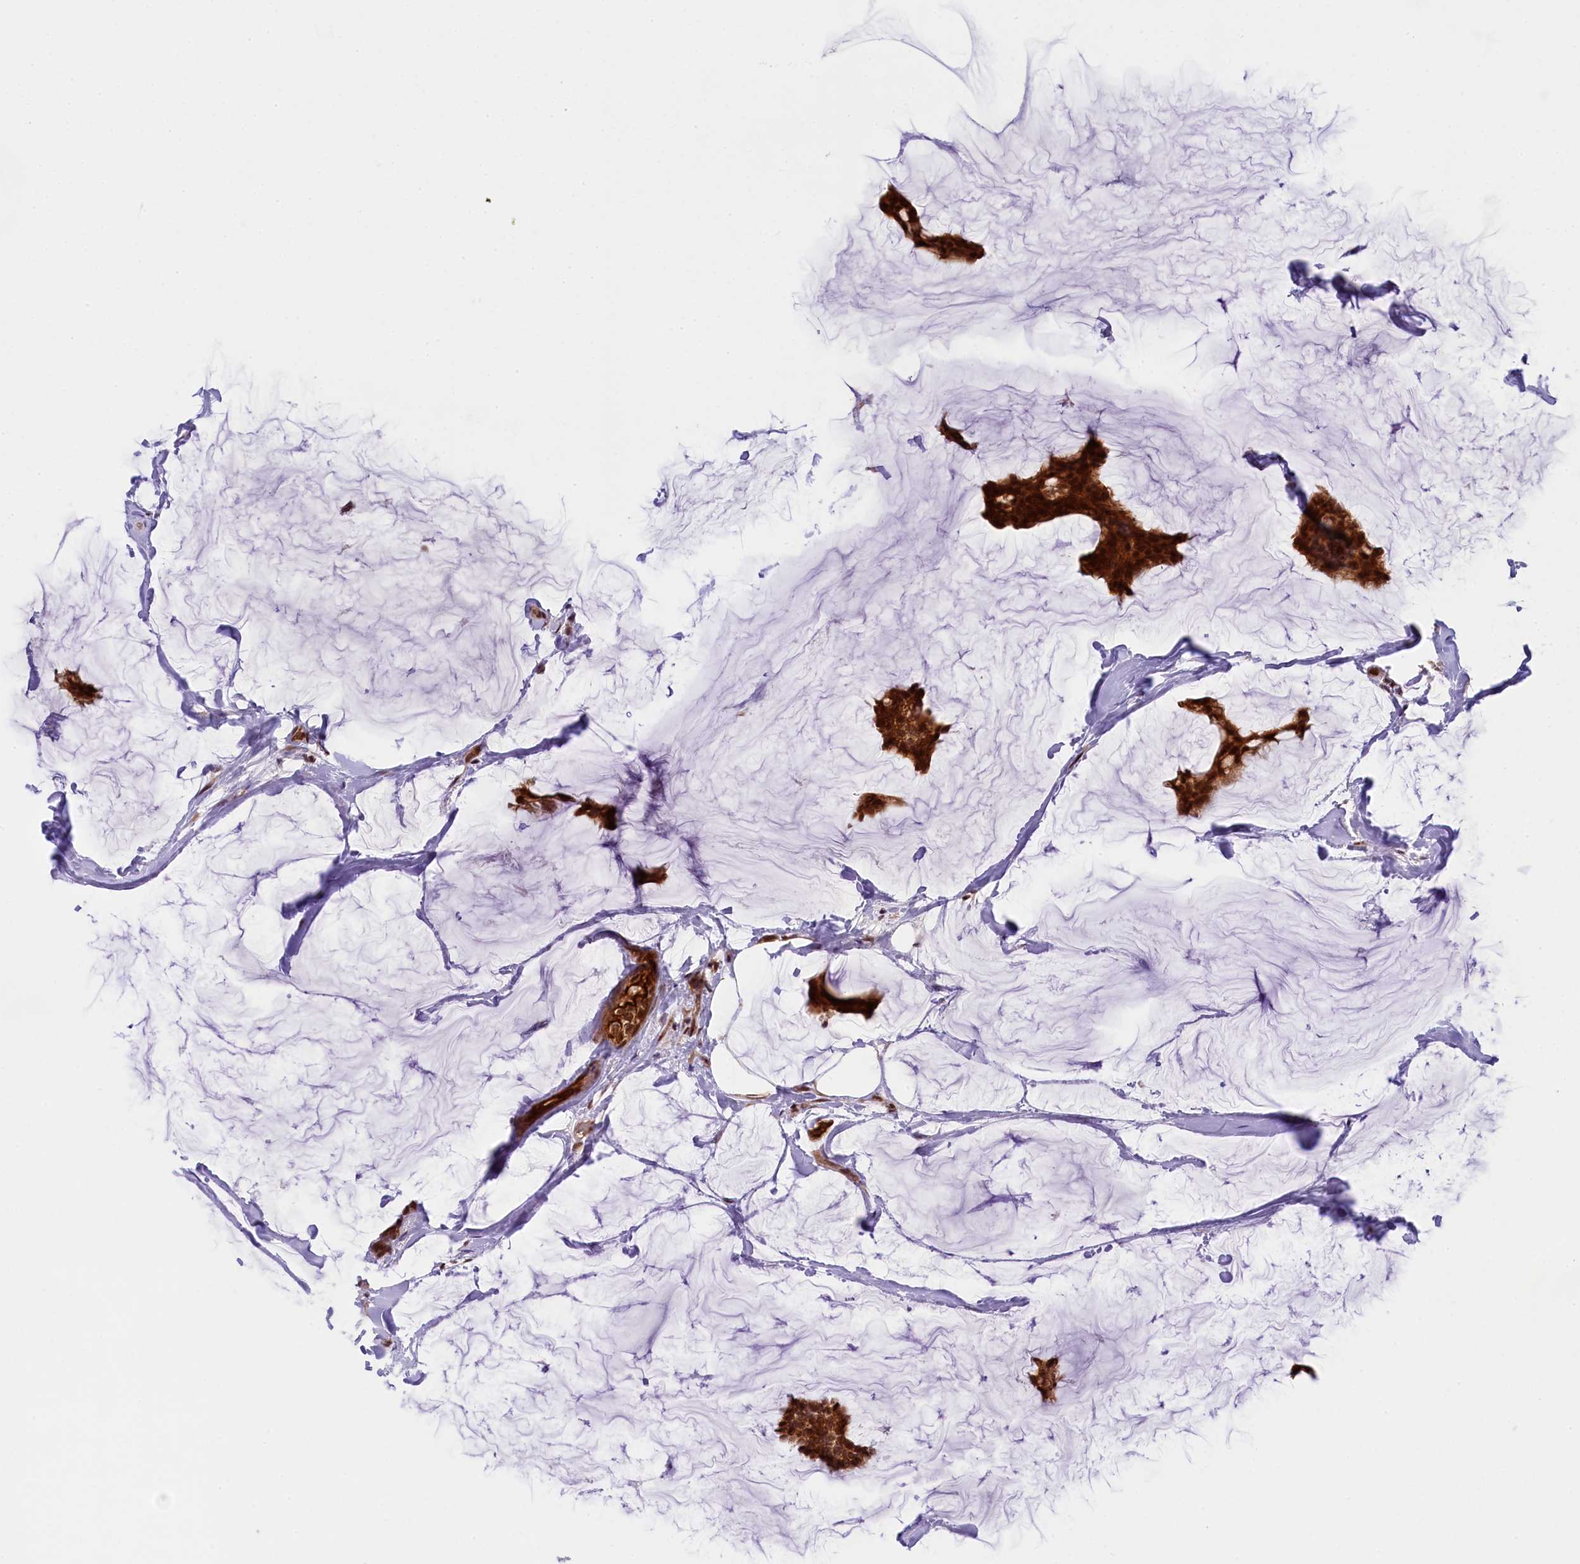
{"staining": {"intensity": "strong", "quantity": ">75%", "location": "cytoplasmic/membranous,nuclear"}, "tissue": "breast cancer", "cell_type": "Tumor cells", "image_type": "cancer", "snomed": [{"axis": "morphology", "description": "Duct carcinoma"}, {"axis": "topography", "description": "Breast"}], "caption": "A histopathology image of human breast cancer (intraductal carcinoma) stained for a protein reveals strong cytoplasmic/membranous and nuclear brown staining in tumor cells.", "gene": "CARD8", "patient": {"sex": "female", "age": 93}}